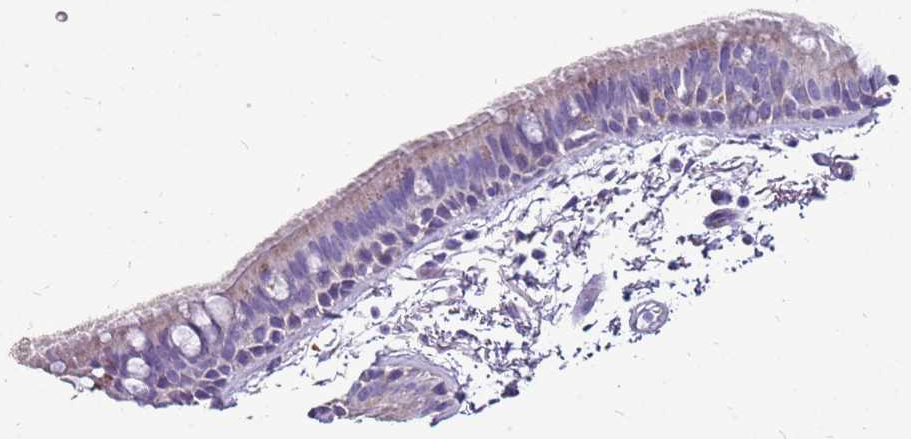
{"staining": {"intensity": "weak", "quantity": "<25%", "location": "cytoplasmic/membranous"}, "tissue": "bronchus", "cell_type": "Respiratory epithelial cells", "image_type": "normal", "snomed": [{"axis": "morphology", "description": "Normal tissue, NOS"}, {"axis": "topography", "description": "Lymph node"}, {"axis": "topography", "description": "Bronchus"}], "caption": "Immunohistochemistry (IHC) histopathology image of benign bronchus: human bronchus stained with DAB (3,3'-diaminobenzidine) exhibits no significant protein expression in respiratory epithelial cells.", "gene": "ACSS3", "patient": {"sex": "female", "age": 70}}